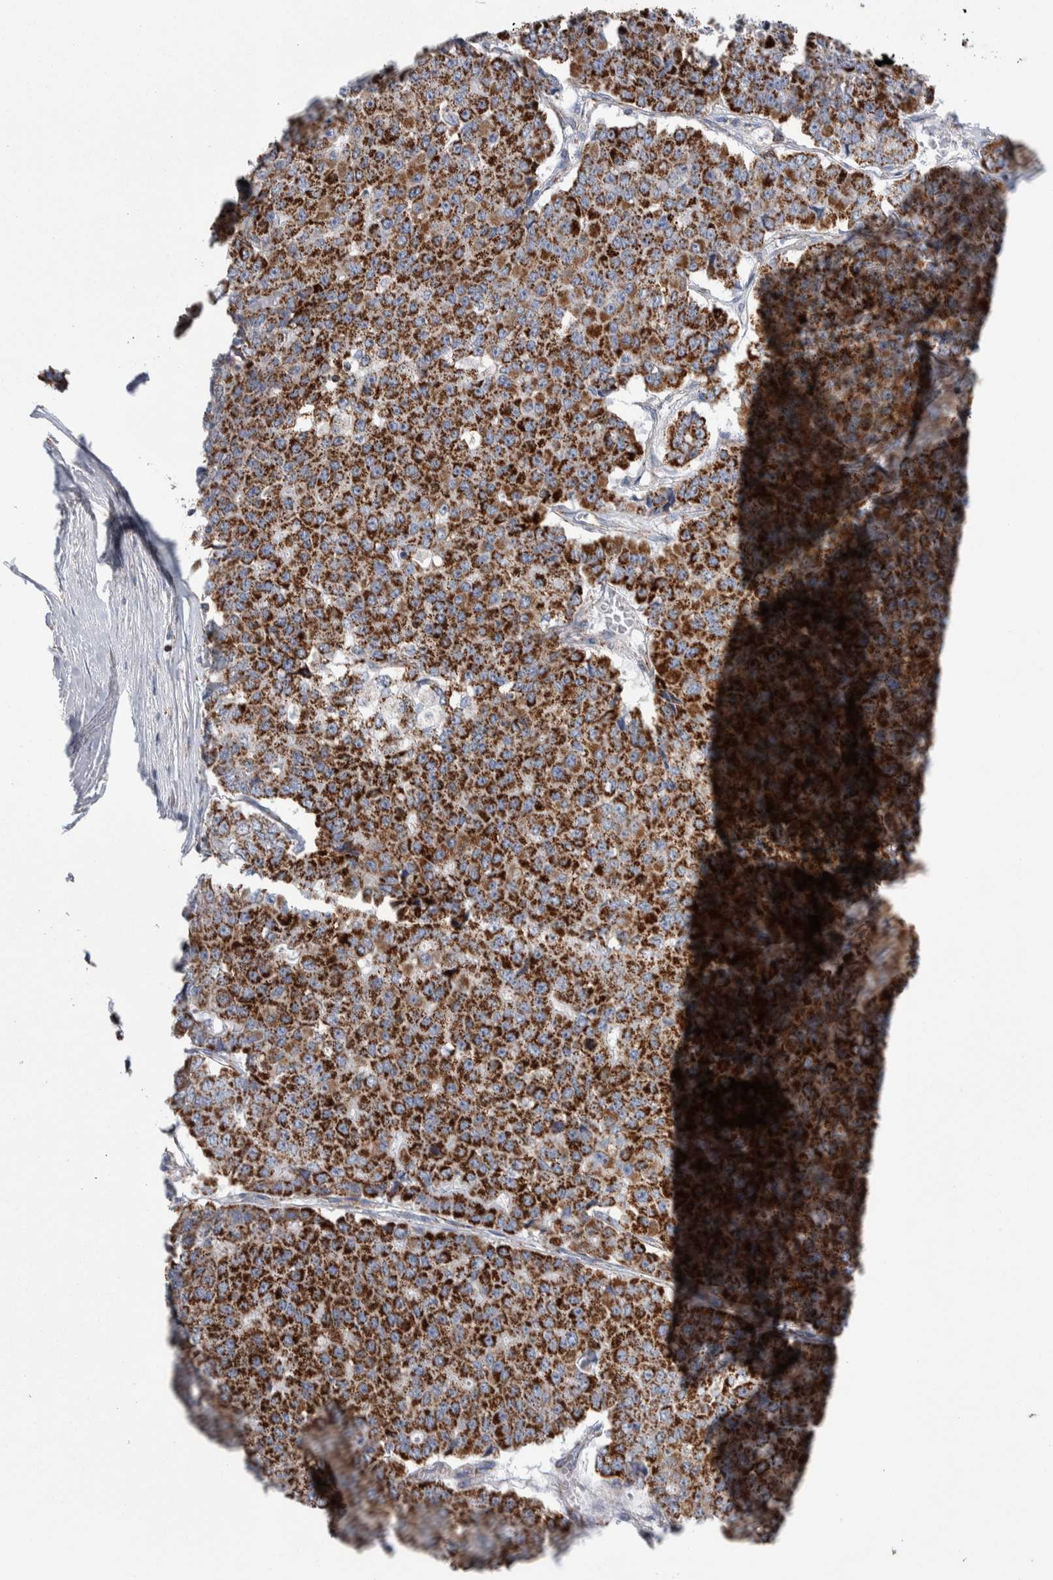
{"staining": {"intensity": "strong", "quantity": ">75%", "location": "cytoplasmic/membranous"}, "tissue": "pancreatic cancer", "cell_type": "Tumor cells", "image_type": "cancer", "snomed": [{"axis": "morphology", "description": "Adenocarcinoma, NOS"}, {"axis": "topography", "description": "Pancreas"}], "caption": "Human pancreatic adenocarcinoma stained for a protein (brown) shows strong cytoplasmic/membranous positive positivity in approximately >75% of tumor cells.", "gene": "ETFA", "patient": {"sex": "male", "age": 50}}